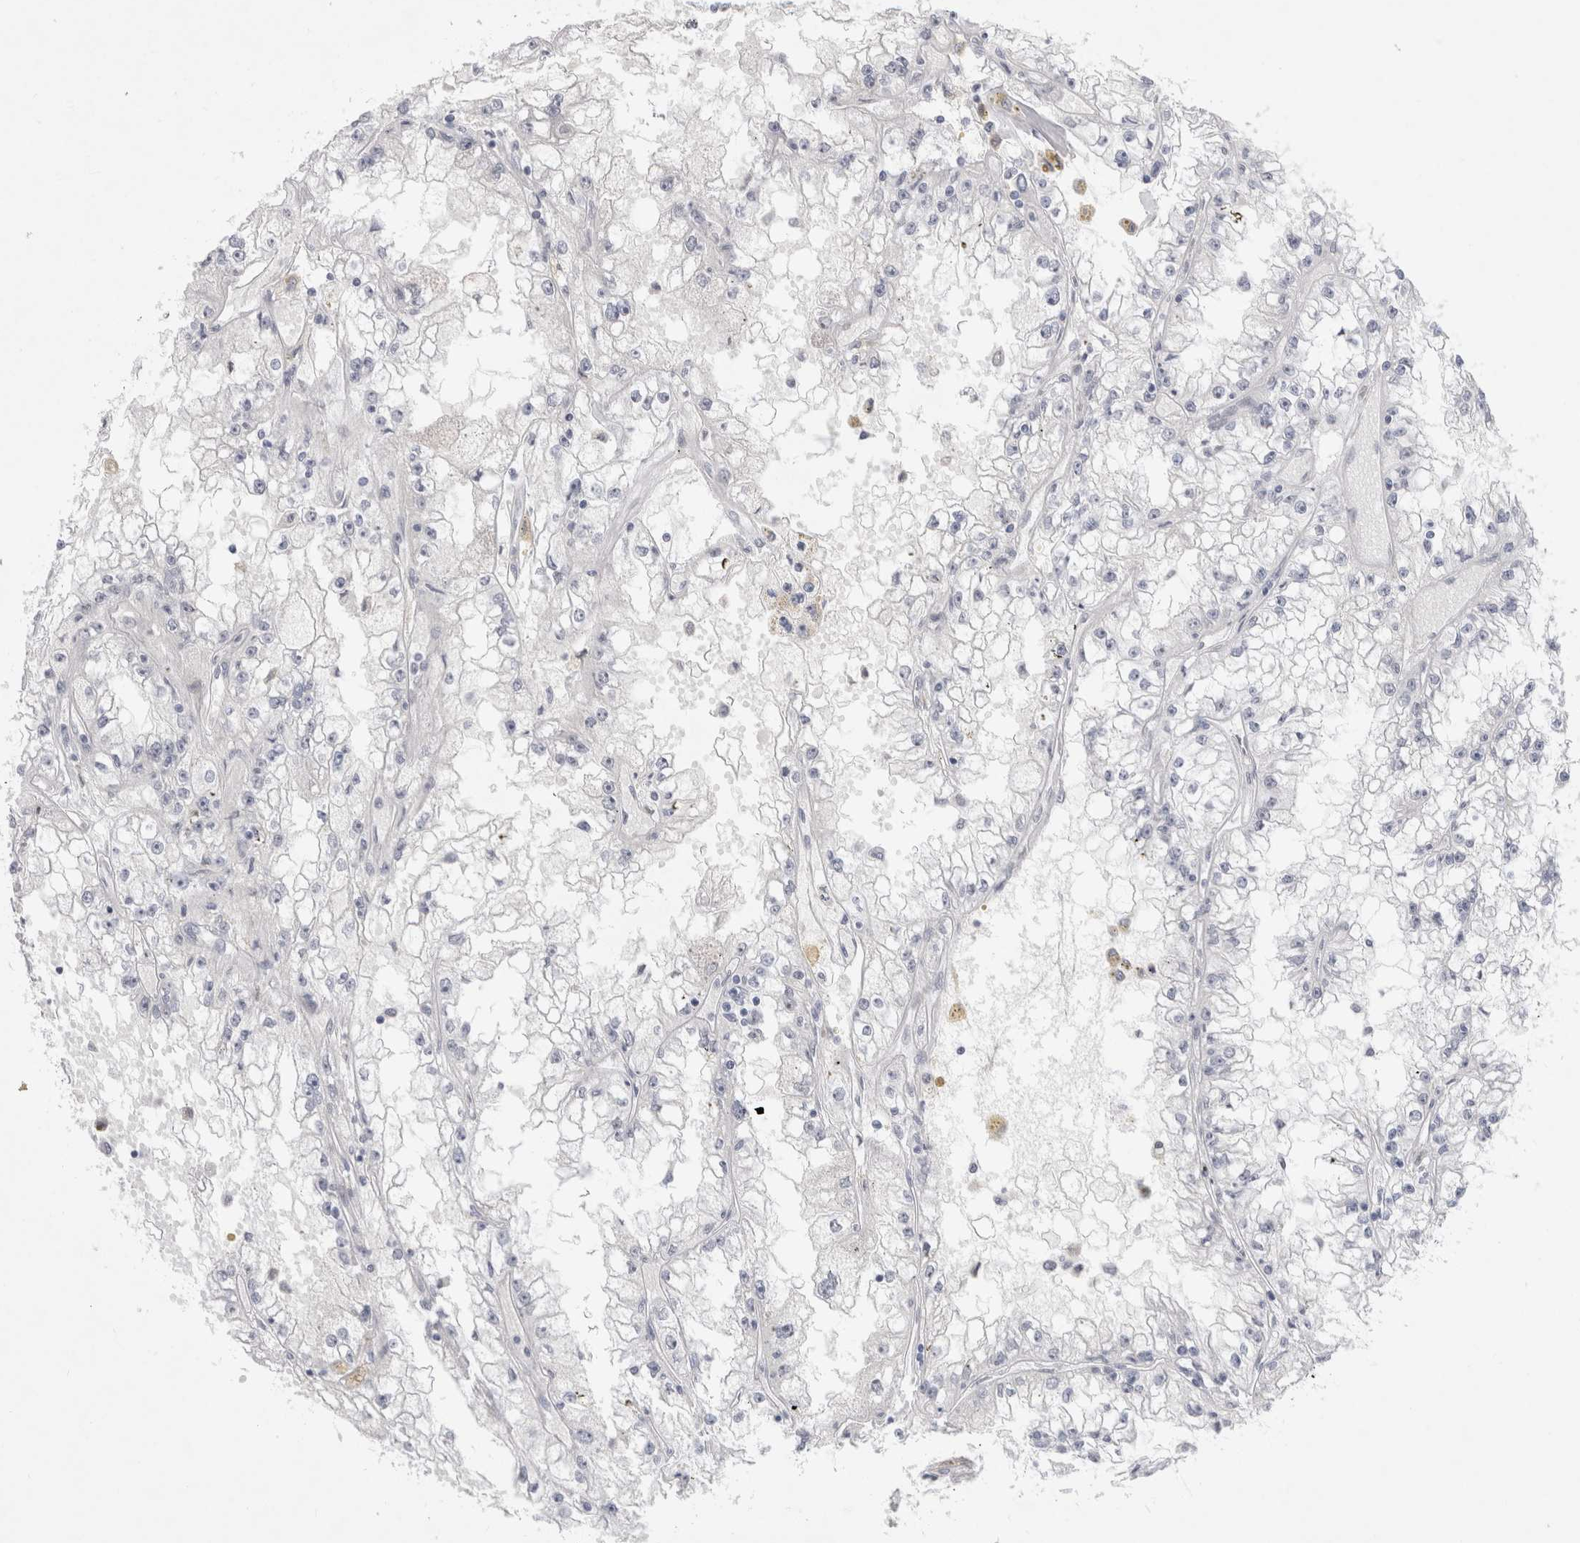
{"staining": {"intensity": "negative", "quantity": "none", "location": "none"}, "tissue": "renal cancer", "cell_type": "Tumor cells", "image_type": "cancer", "snomed": [{"axis": "morphology", "description": "Adenocarcinoma, NOS"}, {"axis": "topography", "description": "Kidney"}], "caption": "Renal cancer was stained to show a protein in brown. There is no significant expression in tumor cells.", "gene": "TRMT1L", "patient": {"sex": "male", "age": 56}}